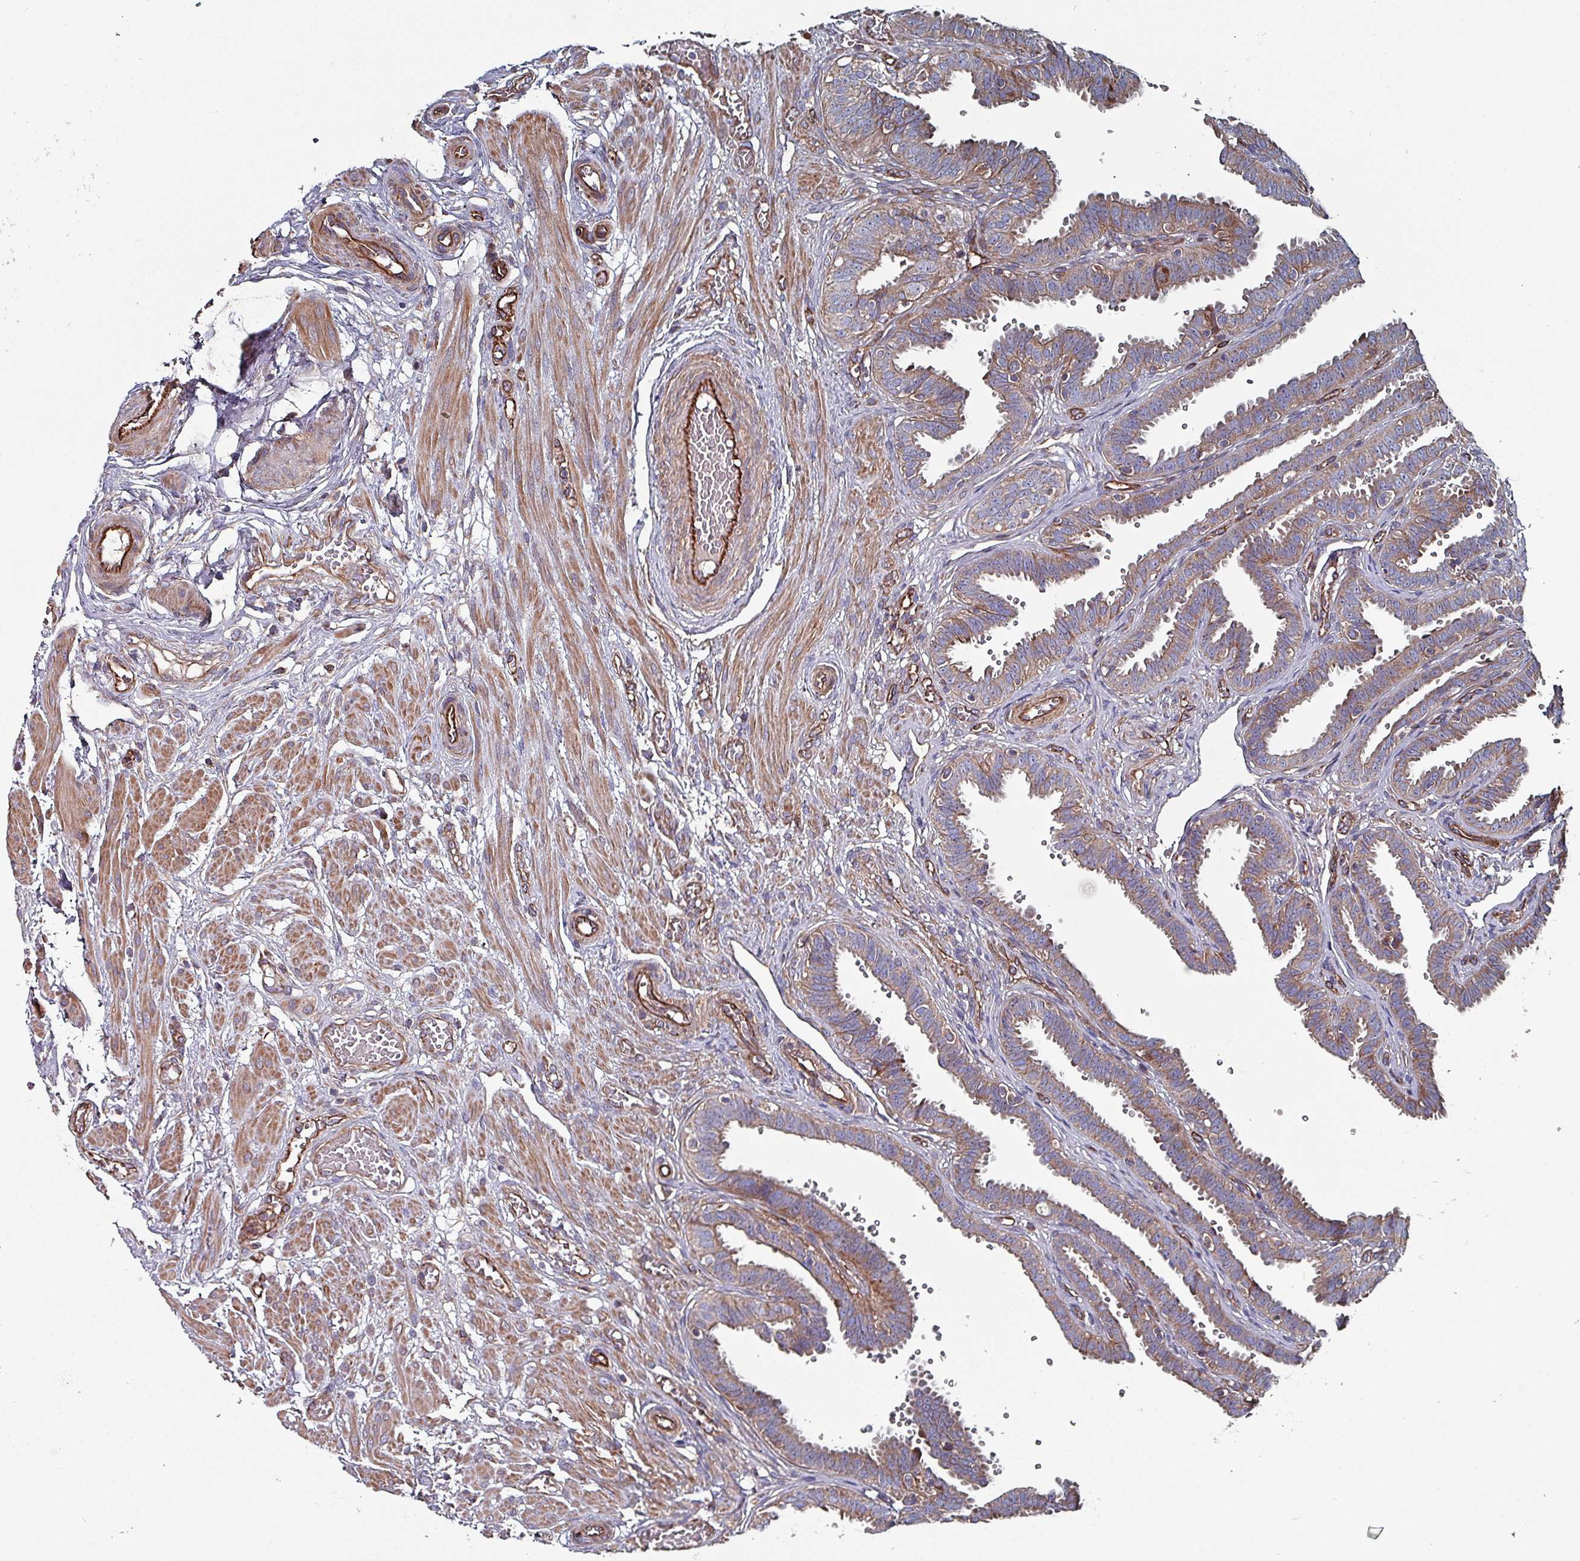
{"staining": {"intensity": "weak", "quantity": ">75%", "location": "cytoplasmic/membranous"}, "tissue": "fallopian tube", "cell_type": "Glandular cells", "image_type": "normal", "snomed": [{"axis": "morphology", "description": "Normal tissue, NOS"}, {"axis": "topography", "description": "Fallopian tube"}], "caption": "Protein staining by immunohistochemistry (IHC) demonstrates weak cytoplasmic/membranous positivity in about >75% of glandular cells in unremarkable fallopian tube.", "gene": "ANO10", "patient": {"sex": "female", "age": 37}}